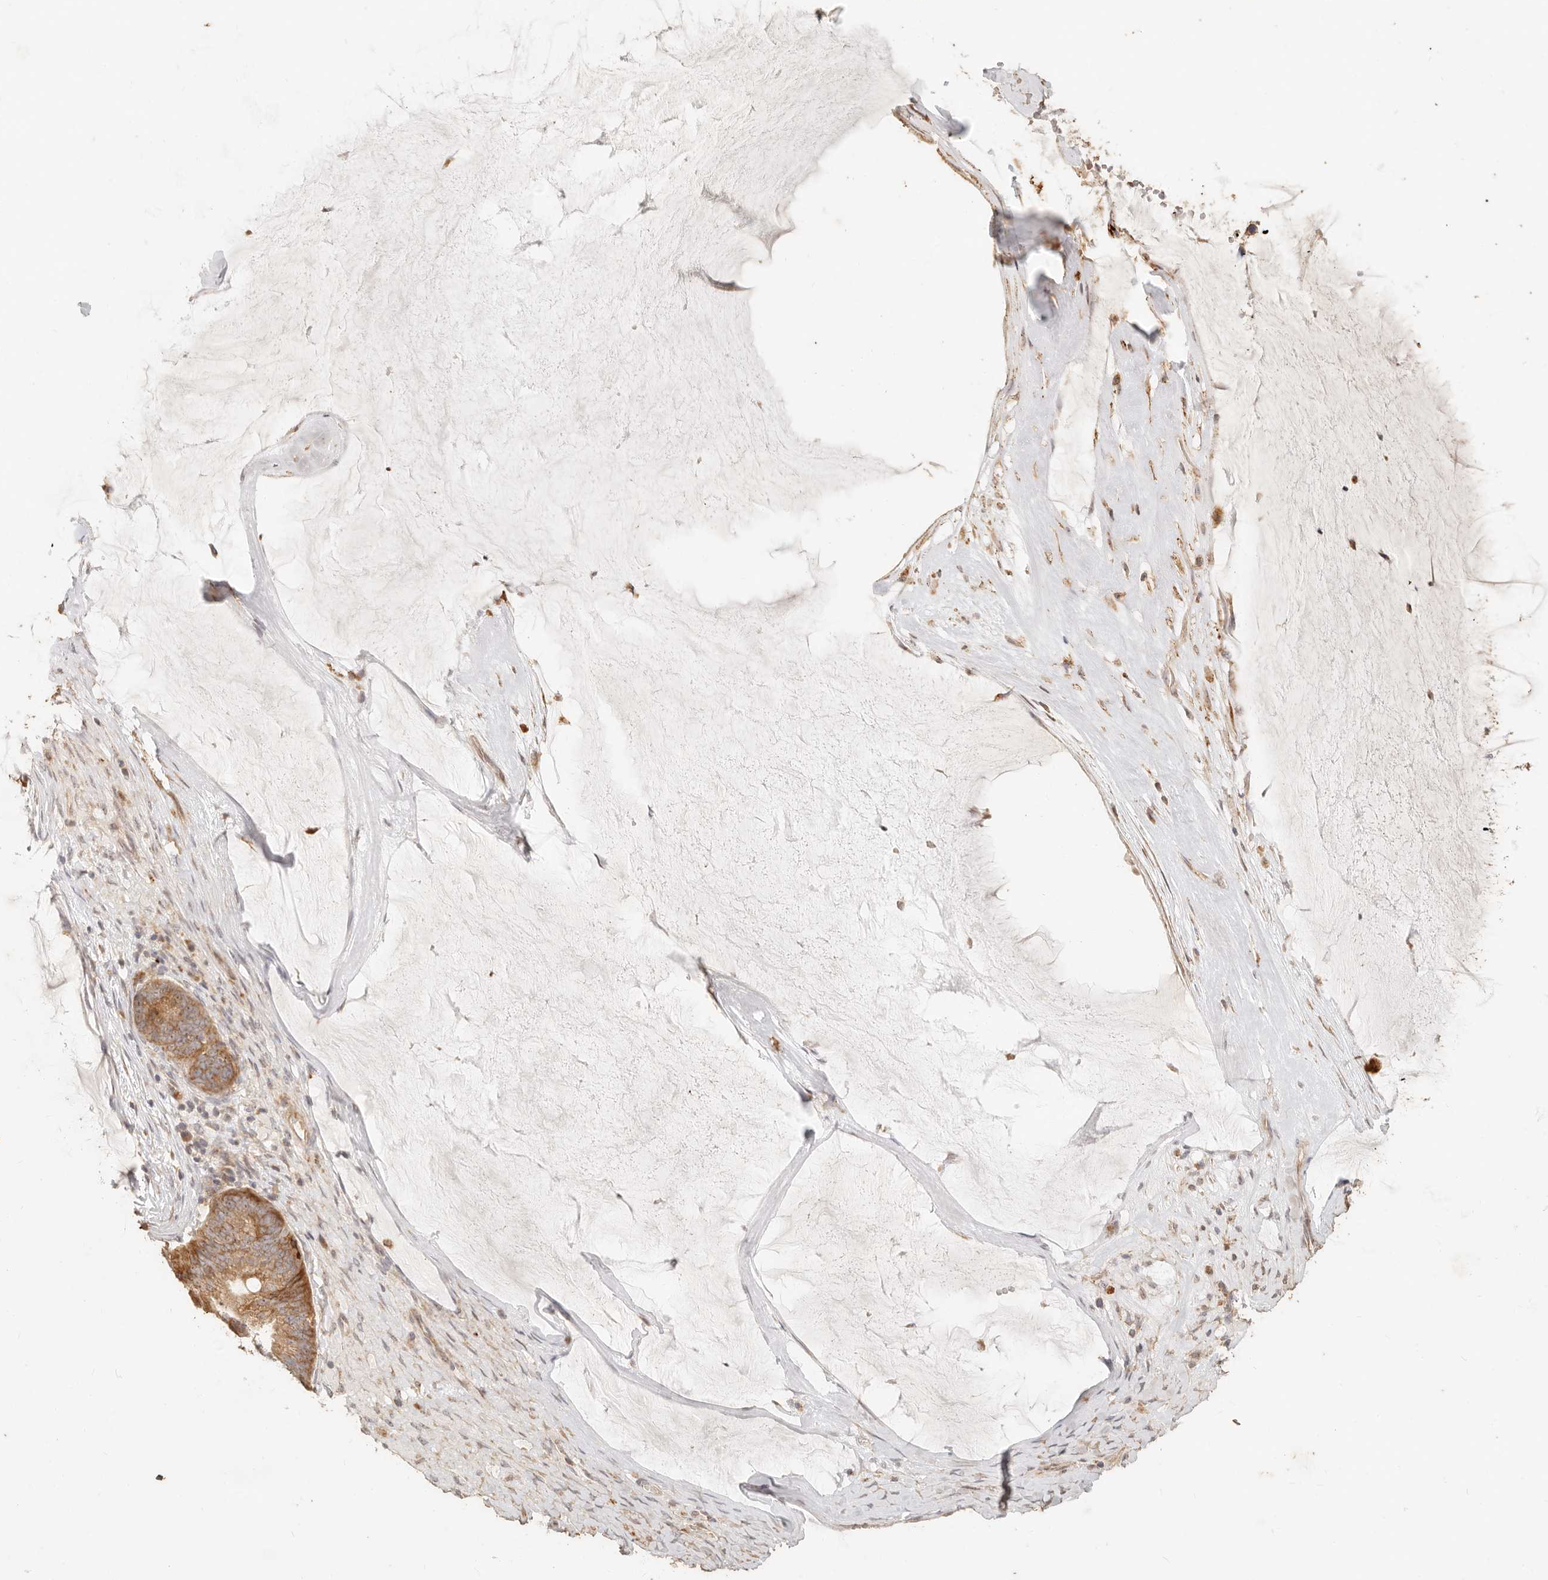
{"staining": {"intensity": "moderate", "quantity": ">75%", "location": "cytoplasmic/membranous,nuclear"}, "tissue": "ovarian cancer", "cell_type": "Tumor cells", "image_type": "cancer", "snomed": [{"axis": "morphology", "description": "Cystadenocarcinoma, mucinous, NOS"}, {"axis": "topography", "description": "Ovary"}], "caption": "DAB (3,3'-diaminobenzidine) immunohistochemical staining of ovarian cancer (mucinous cystadenocarcinoma) displays moderate cytoplasmic/membranous and nuclear protein positivity in about >75% of tumor cells.", "gene": "PTPN22", "patient": {"sex": "female", "age": 61}}